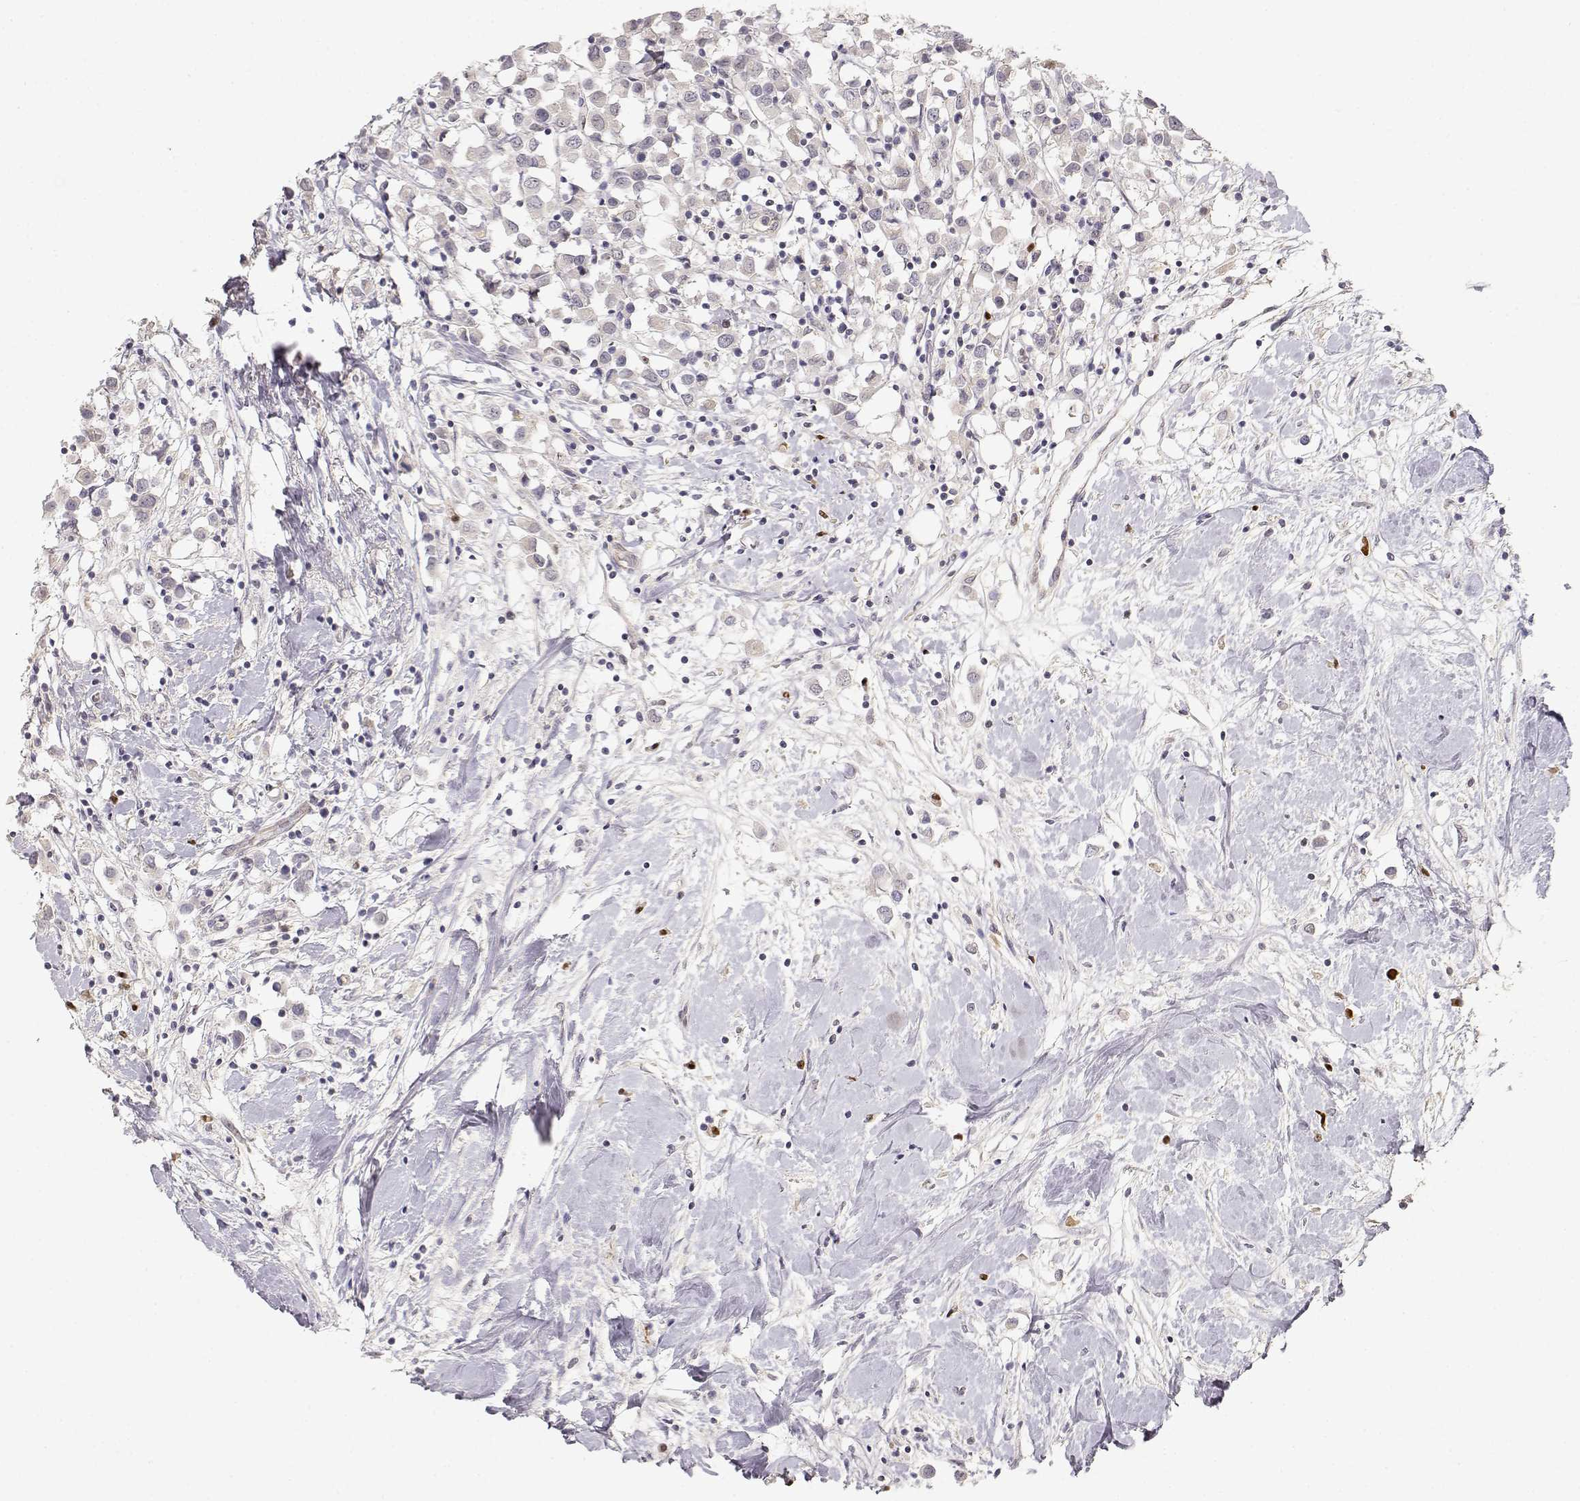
{"staining": {"intensity": "negative", "quantity": "none", "location": "none"}, "tissue": "breast cancer", "cell_type": "Tumor cells", "image_type": "cancer", "snomed": [{"axis": "morphology", "description": "Duct carcinoma"}, {"axis": "topography", "description": "Breast"}], "caption": "Immunohistochemistry of infiltrating ductal carcinoma (breast) reveals no expression in tumor cells.", "gene": "EAF2", "patient": {"sex": "female", "age": 61}}